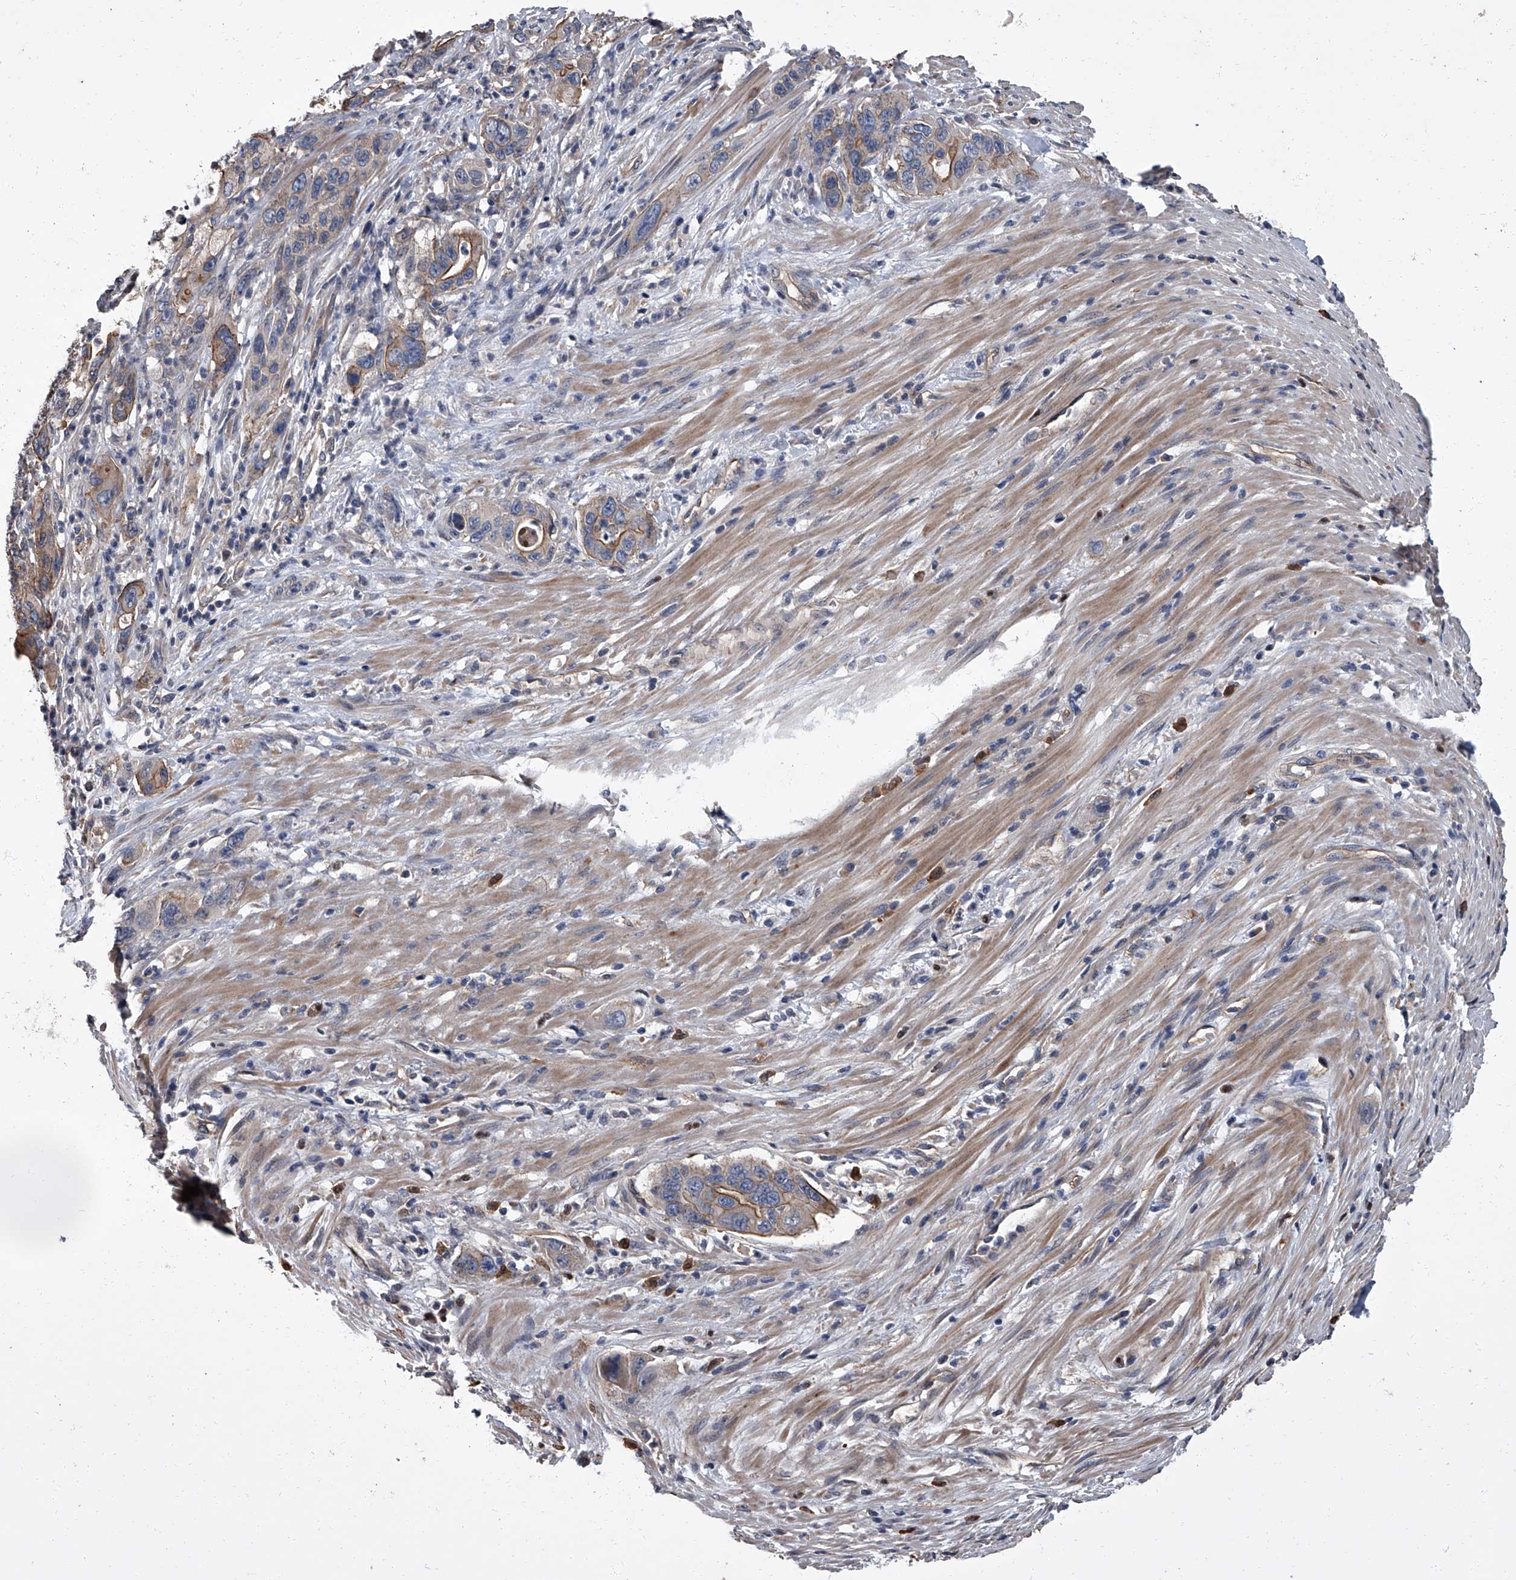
{"staining": {"intensity": "moderate", "quantity": ">75%", "location": "cytoplasmic/membranous"}, "tissue": "pancreatic cancer", "cell_type": "Tumor cells", "image_type": "cancer", "snomed": [{"axis": "morphology", "description": "Adenocarcinoma, NOS"}, {"axis": "topography", "description": "Pancreas"}], "caption": "A medium amount of moderate cytoplasmic/membranous positivity is seen in approximately >75% of tumor cells in pancreatic cancer (adenocarcinoma) tissue. Nuclei are stained in blue.", "gene": "SIRT4", "patient": {"sex": "female", "age": 71}}